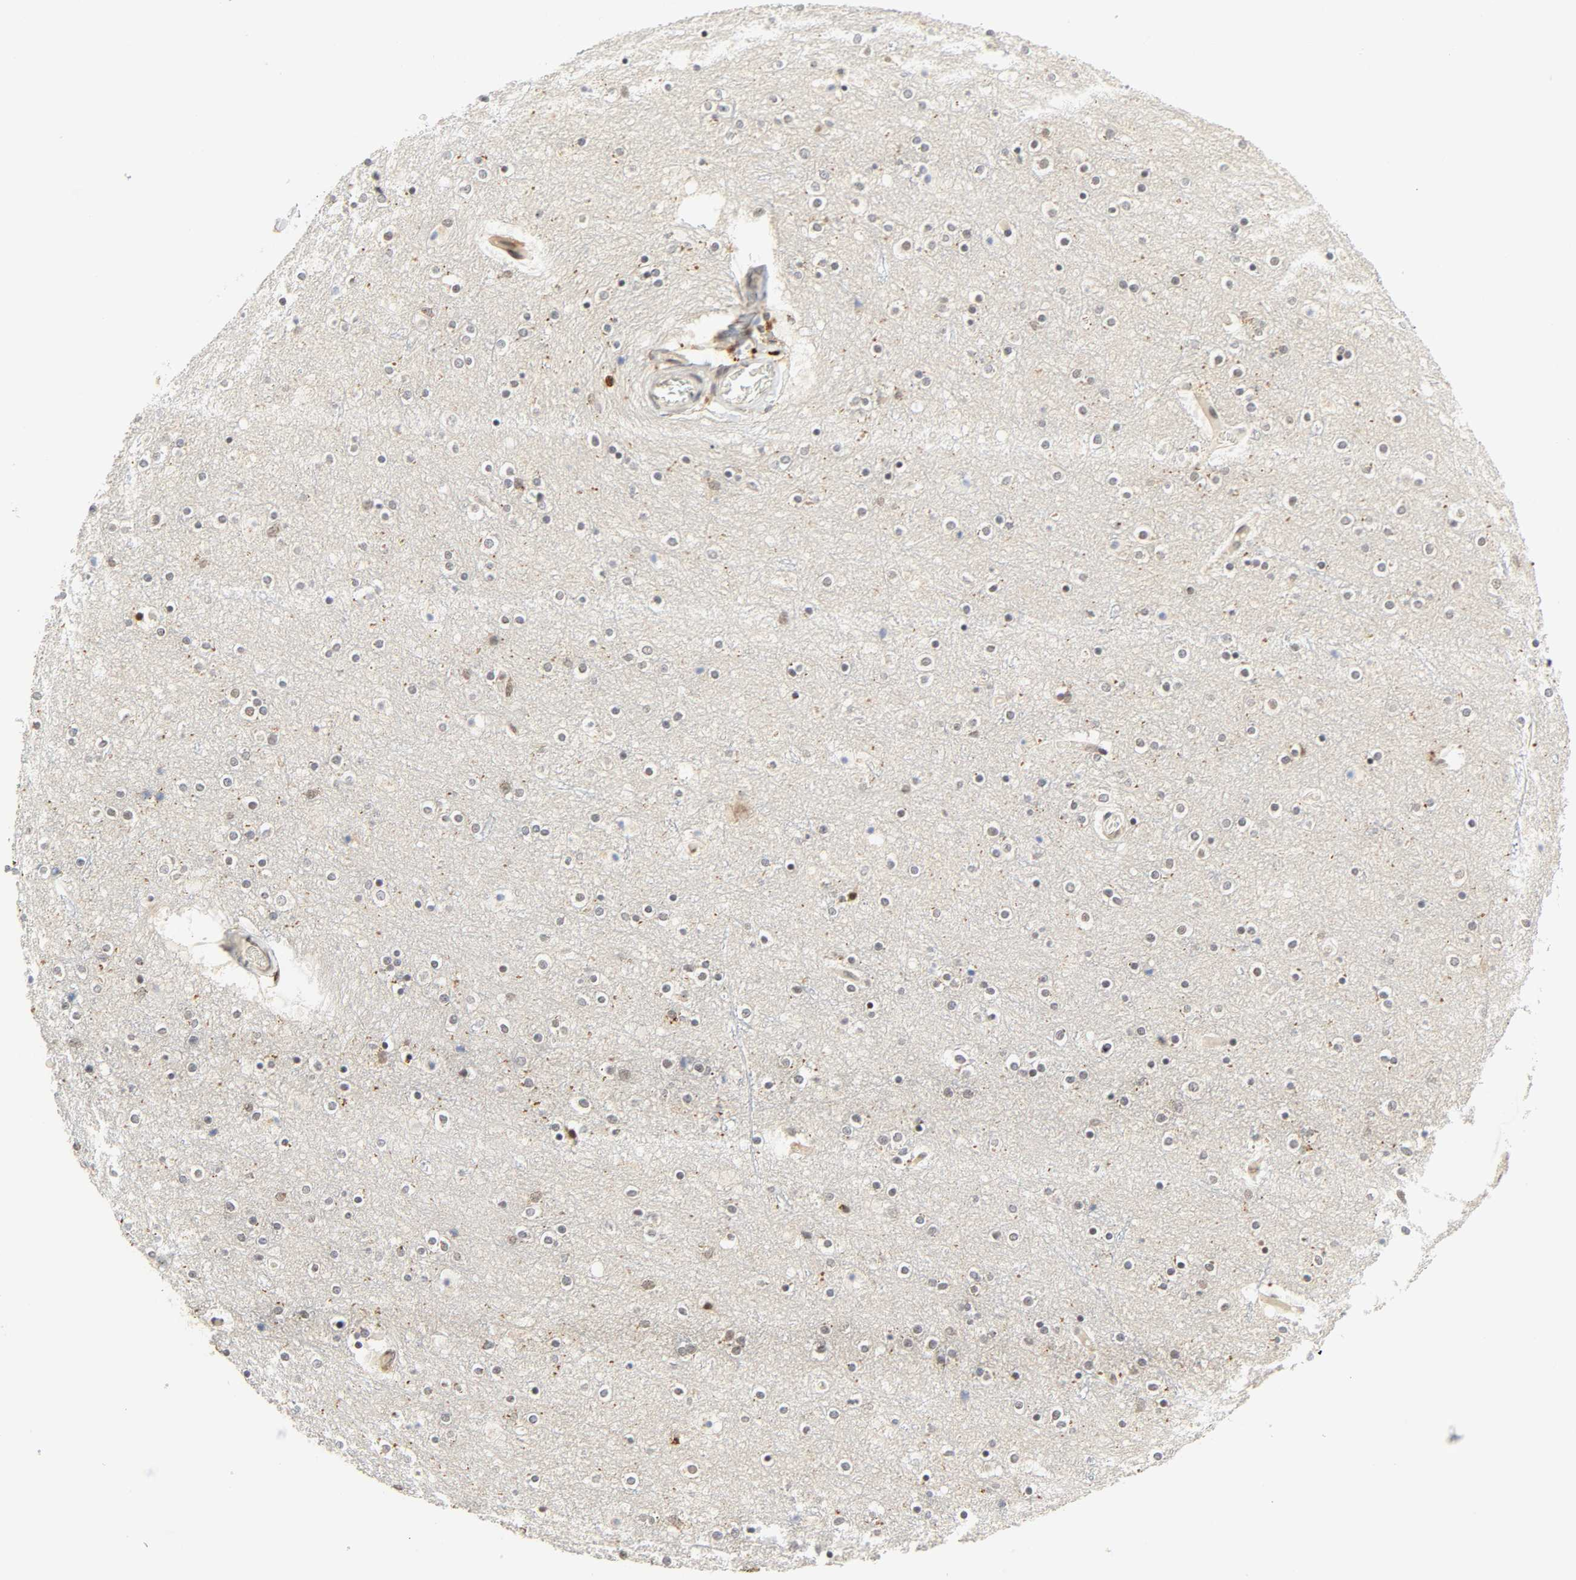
{"staining": {"intensity": "weak", "quantity": ">75%", "location": "nuclear"}, "tissue": "cerebral cortex", "cell_type": "Endothelial cells", "image_type": "normal", "snomed": [{"axis": "morphology", "description": "Normal tissue, NOS"}, {"axis": "topography", "description": "Cerebral cortex"}], "caption": "Brown immunohistochemical staining in unremarkable cerebral cortex shows weak nuclear expression in about >75% of endothelial cells.", "gene": "DAZAP1", "patient": {"sex": "female", "age": 54}}